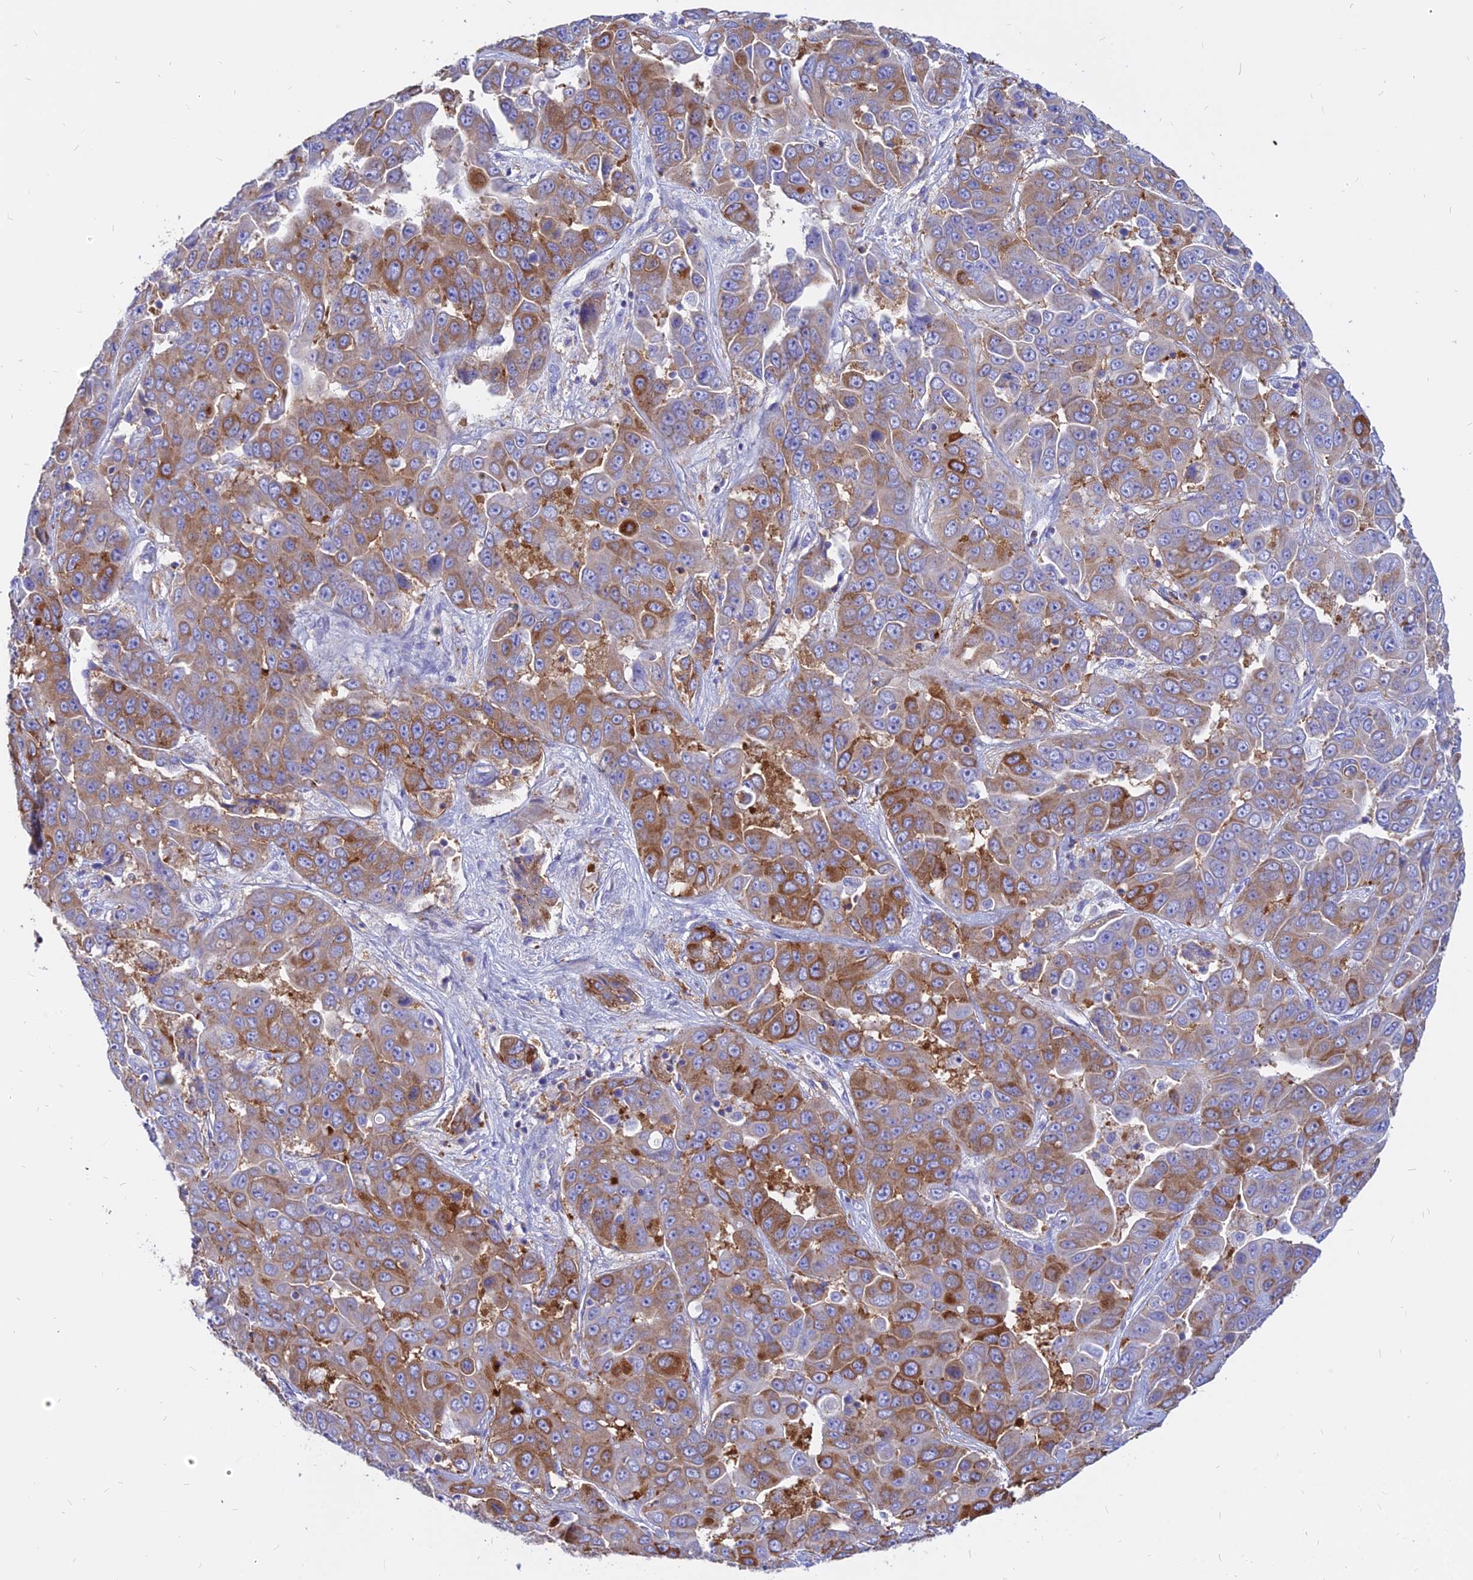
{"staining": {"intensity": "strong", "quantity": "25%-75%", "location": "cytoplasmic/membranous"}, "tissue": "liver cancer", "cell_type": "Tumor cells", "image_type": "cancer", "snomed": [{"axis": "morphology", "description": "Cholangiocarcinoma"}, {"axis": "topography", "description": "Liver"}], "caption": "Immunohistochemical staining of human cholangiocarcinoma (liver) exhibits strong cytoplasmic/membranous protein expression in approximately 25%-75% of tumor cells.", "gene": "AGTRAP", "patient": {"sex": "female", "age": 52}}